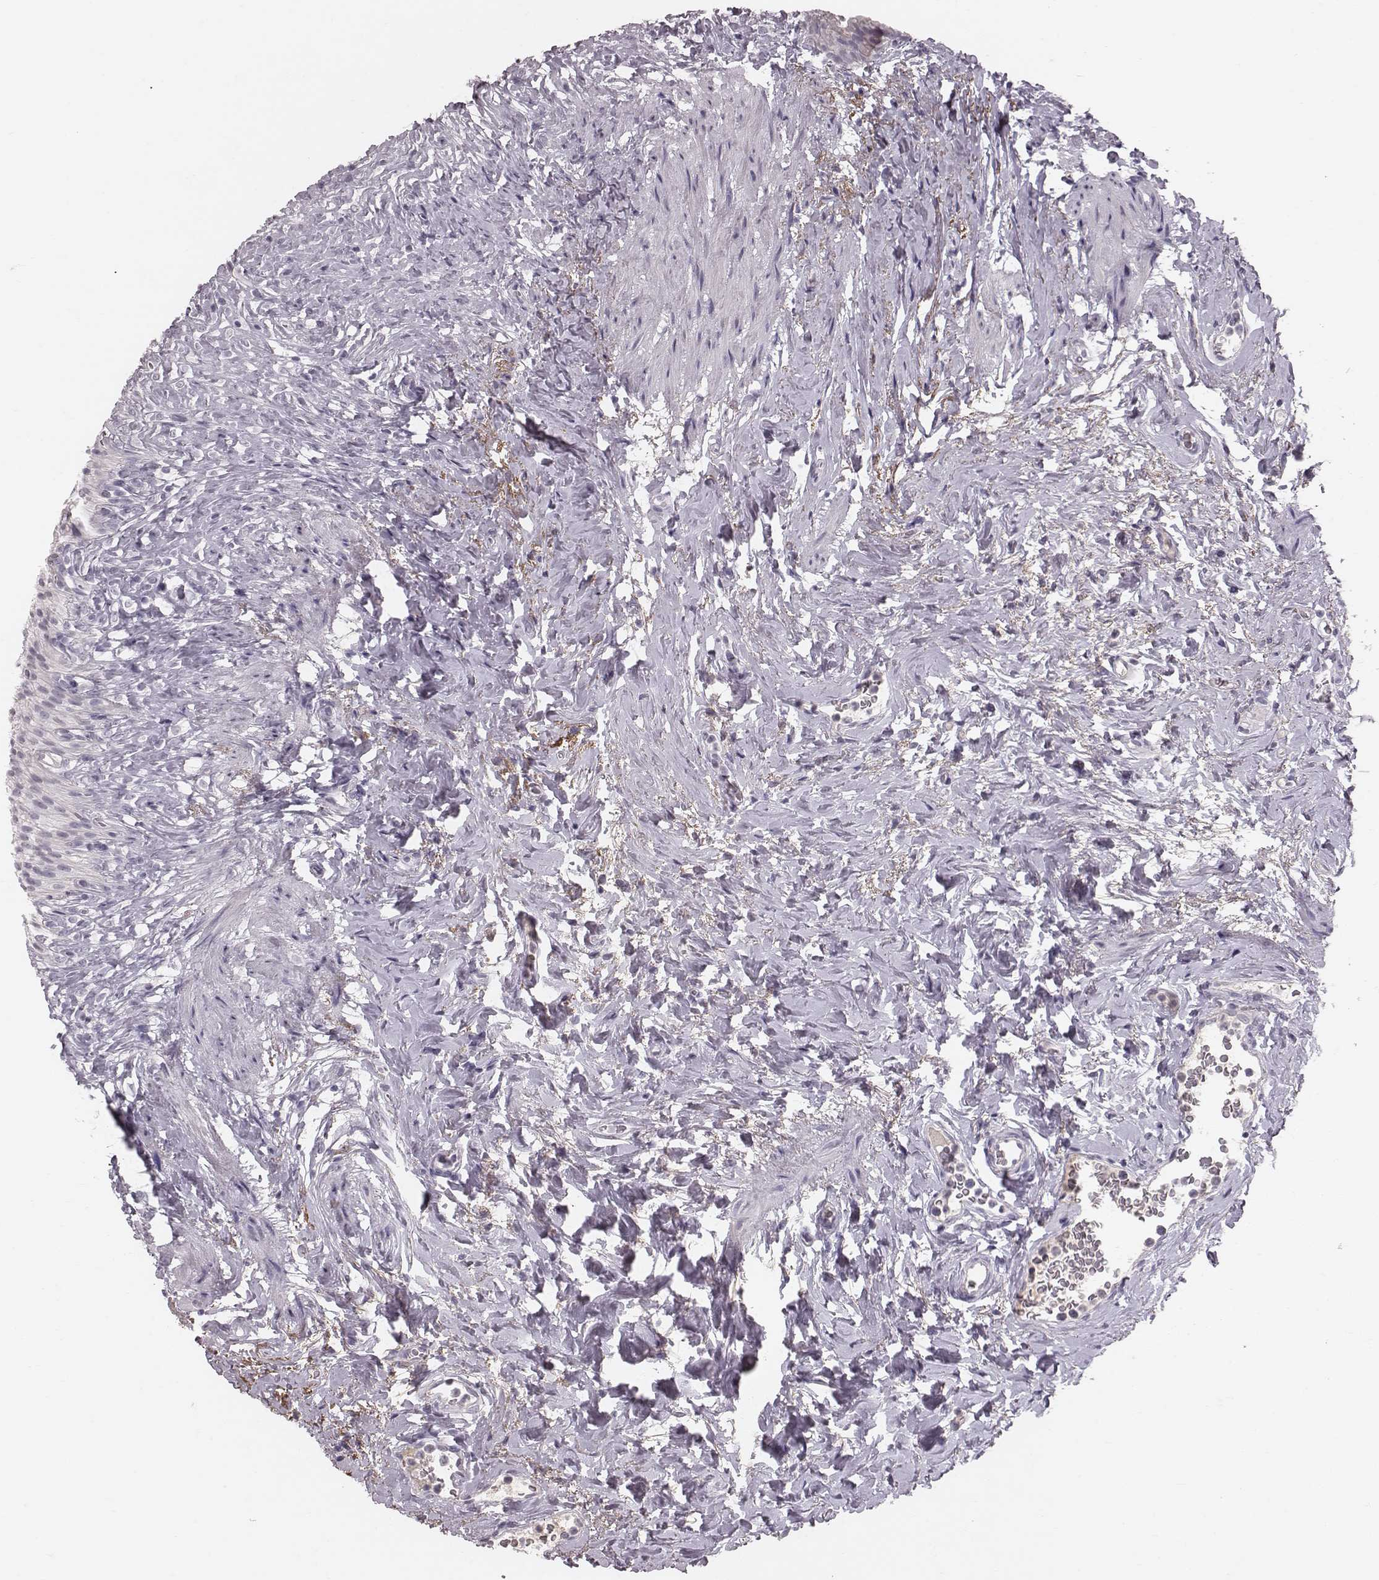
{"staining": {"intensity": "negative", "quantity": "none", "location": "none"}, "tissue": "urinary bladder", "cell_type": "Urothelial cells", "image_type": "normal", "snomed": [{"axis": "morphology", "description": "Normal tissue, NOS"}, {"axis": "topography", "description": "Urinary bladder"}, {"axis": "topography", "description": "Prostate"}], "caption": "This is a histopathology image of IHC staining of unremarkable urinary bladder, which shows no staining in urothelial cells. Nuclei are stained in blue.", "gene": "CFTR", "patient": {"sex": "male", "age": 76}}